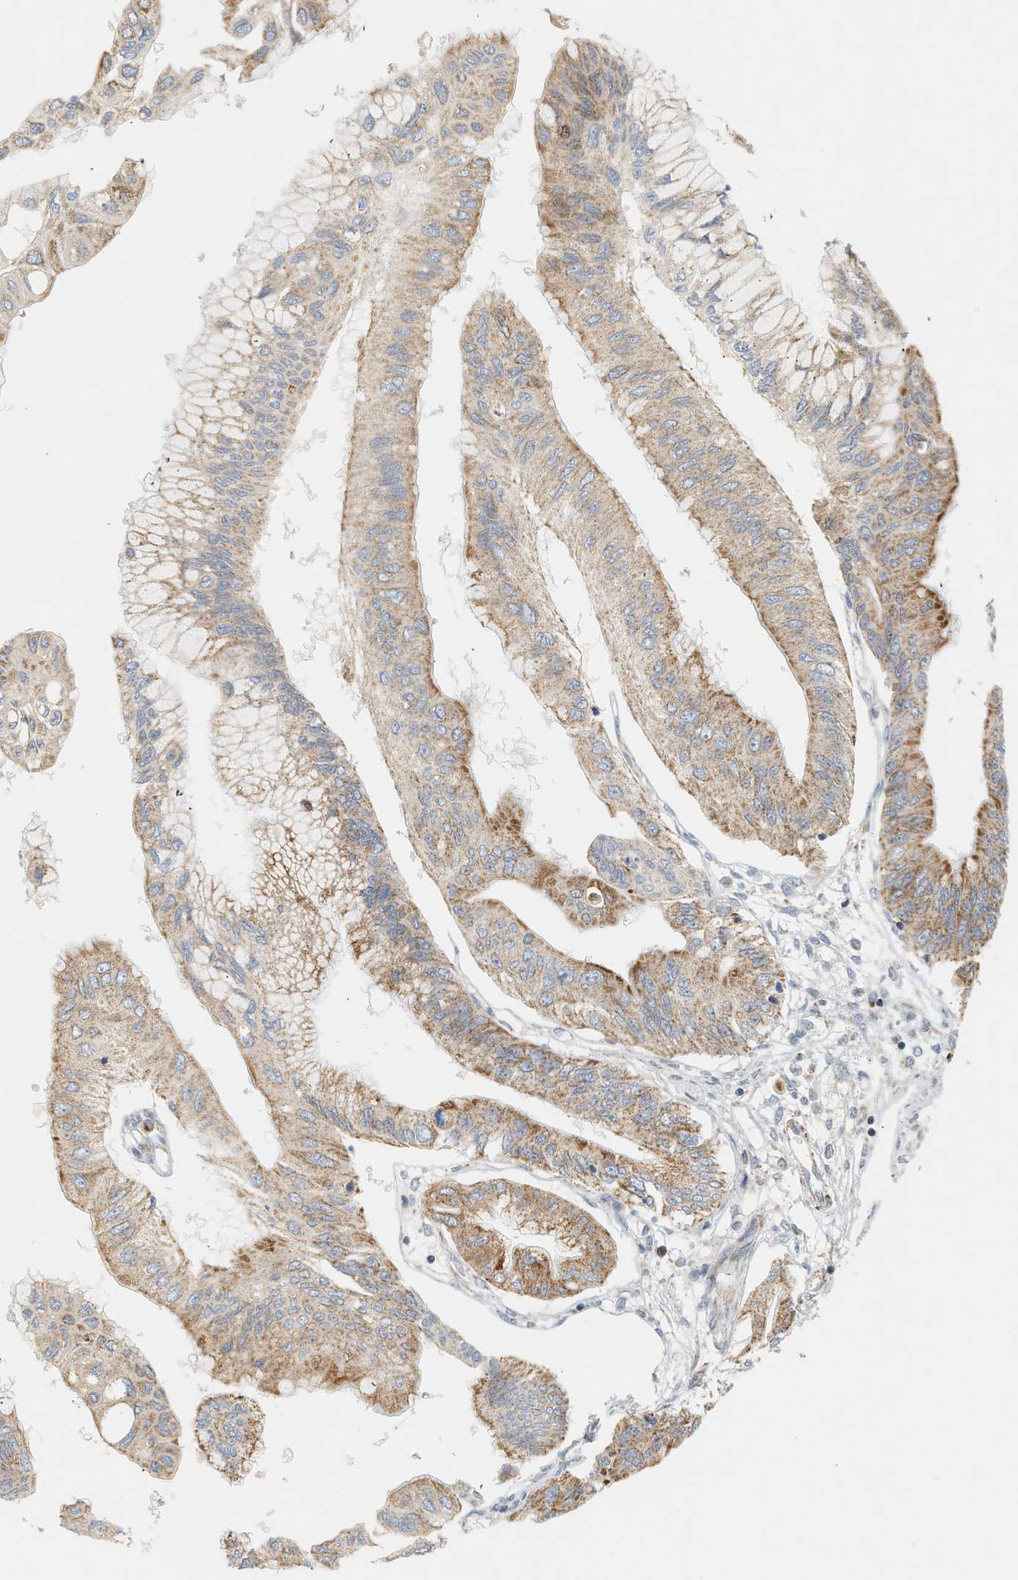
{"staining": {"intensity": "moderate", "quantity": ">75%", "location": "cytoplasmic/membranous"}, "tissue": "pancreatic cancer", "cell_type": "Tumor cells", "image_type": "cancer", "snomed": [{"axis": "morphology", "description": "Adenocarcinoma, NOS"}, {"axis": "topography", "description": "Pancreas"}], "caption": "Protein staining demonstrates moderate cytoplasmic/membranous expression in approximately >75% of tumor cells in pancreatic adenocarcinoma.", "gene": "MCU", "patient": {"sex": "female", "age": 77}}